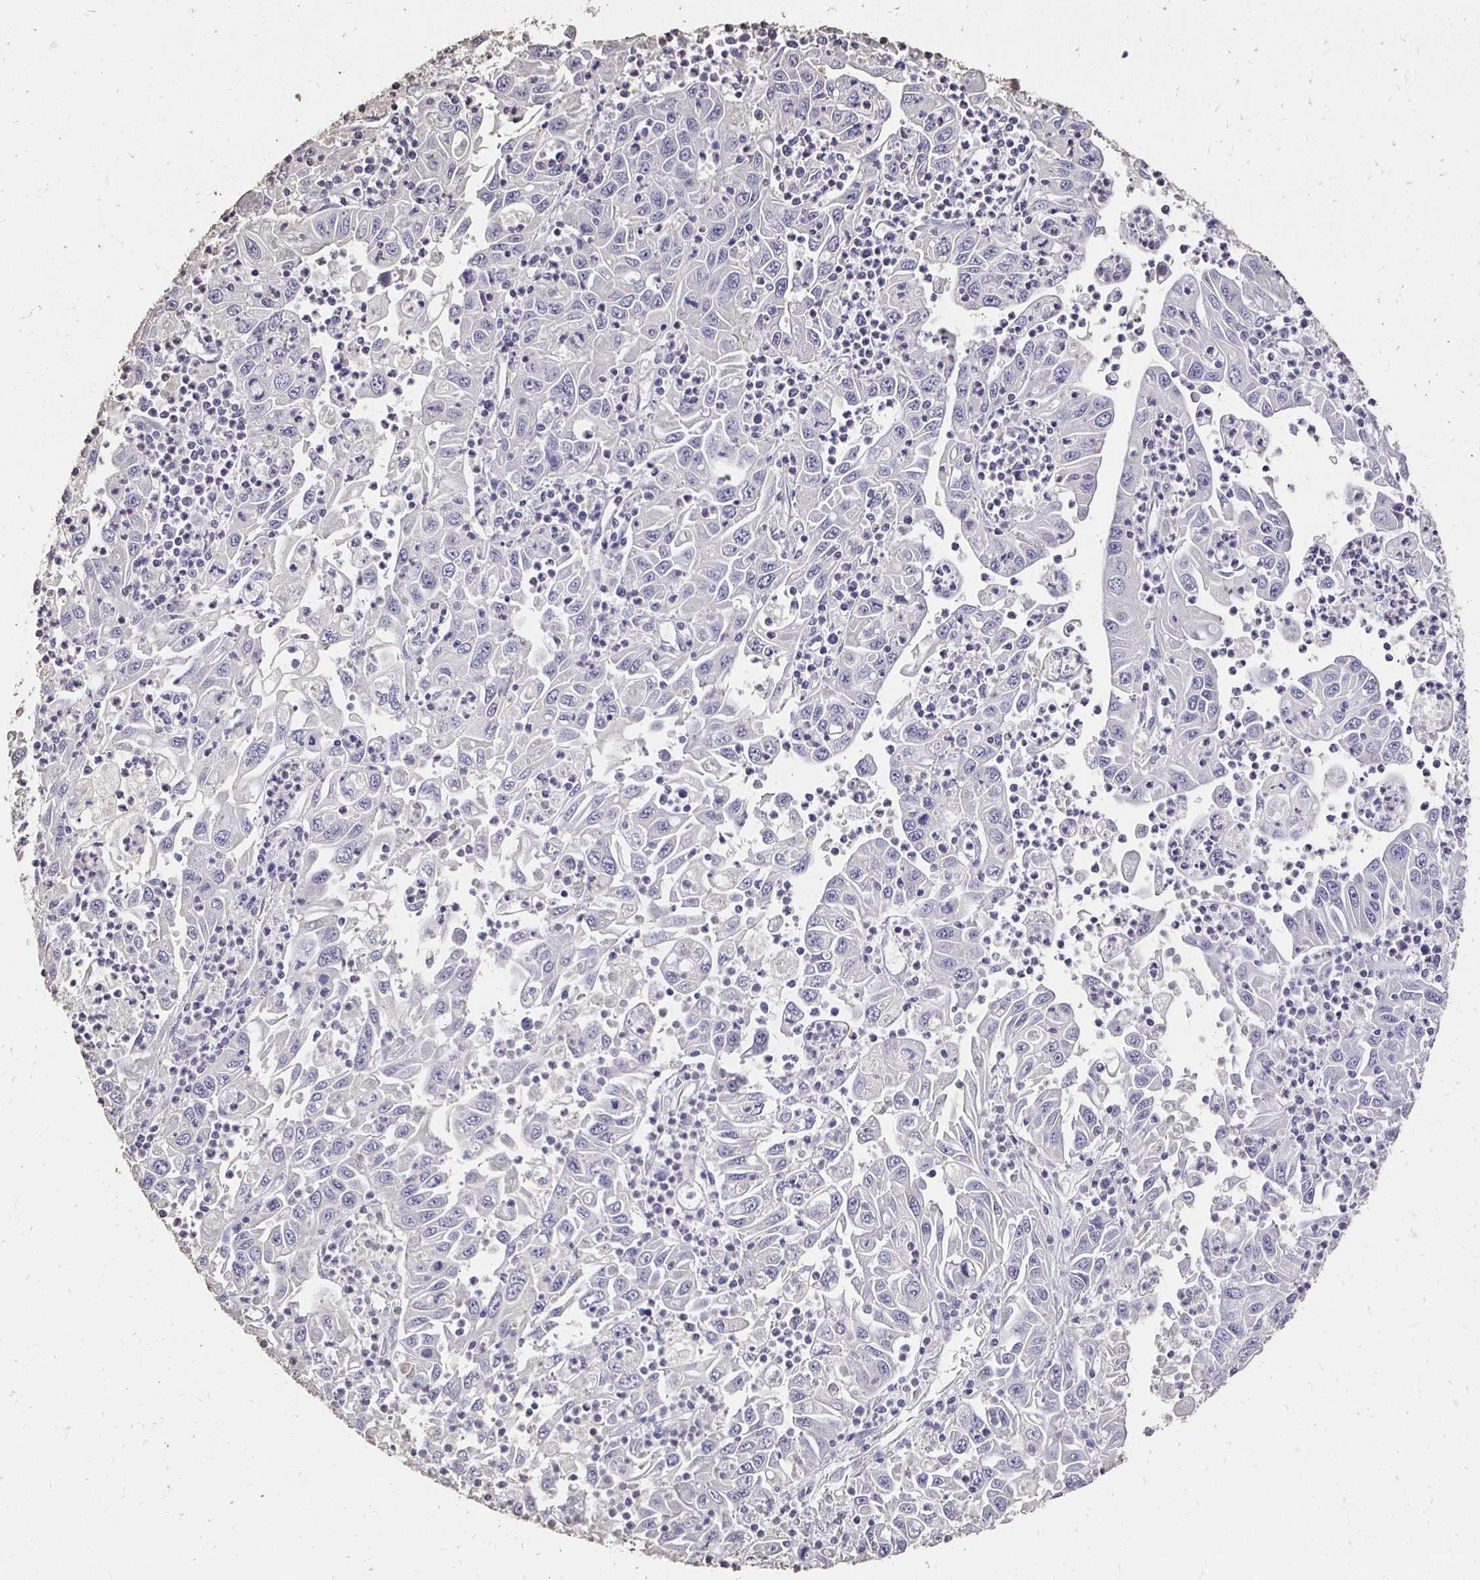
{"staining": {"intensity": "negative", "quantity": "none", "location": "none"}, "tissue": "endometrial cancer", "cell_type": "Tumor cells", "image_type": "cancer", "snomed": [{"axis": "morphology", "description": "Adenocarcinoma, NOS"}, {"axis": "topography", "description": "Uterus"}], "caption": "IHC of human endometrial cancer reveals no positivity in tumor cells.", "gene": "UGT1A6", "patient": {"sex": "female", "age": 62}}